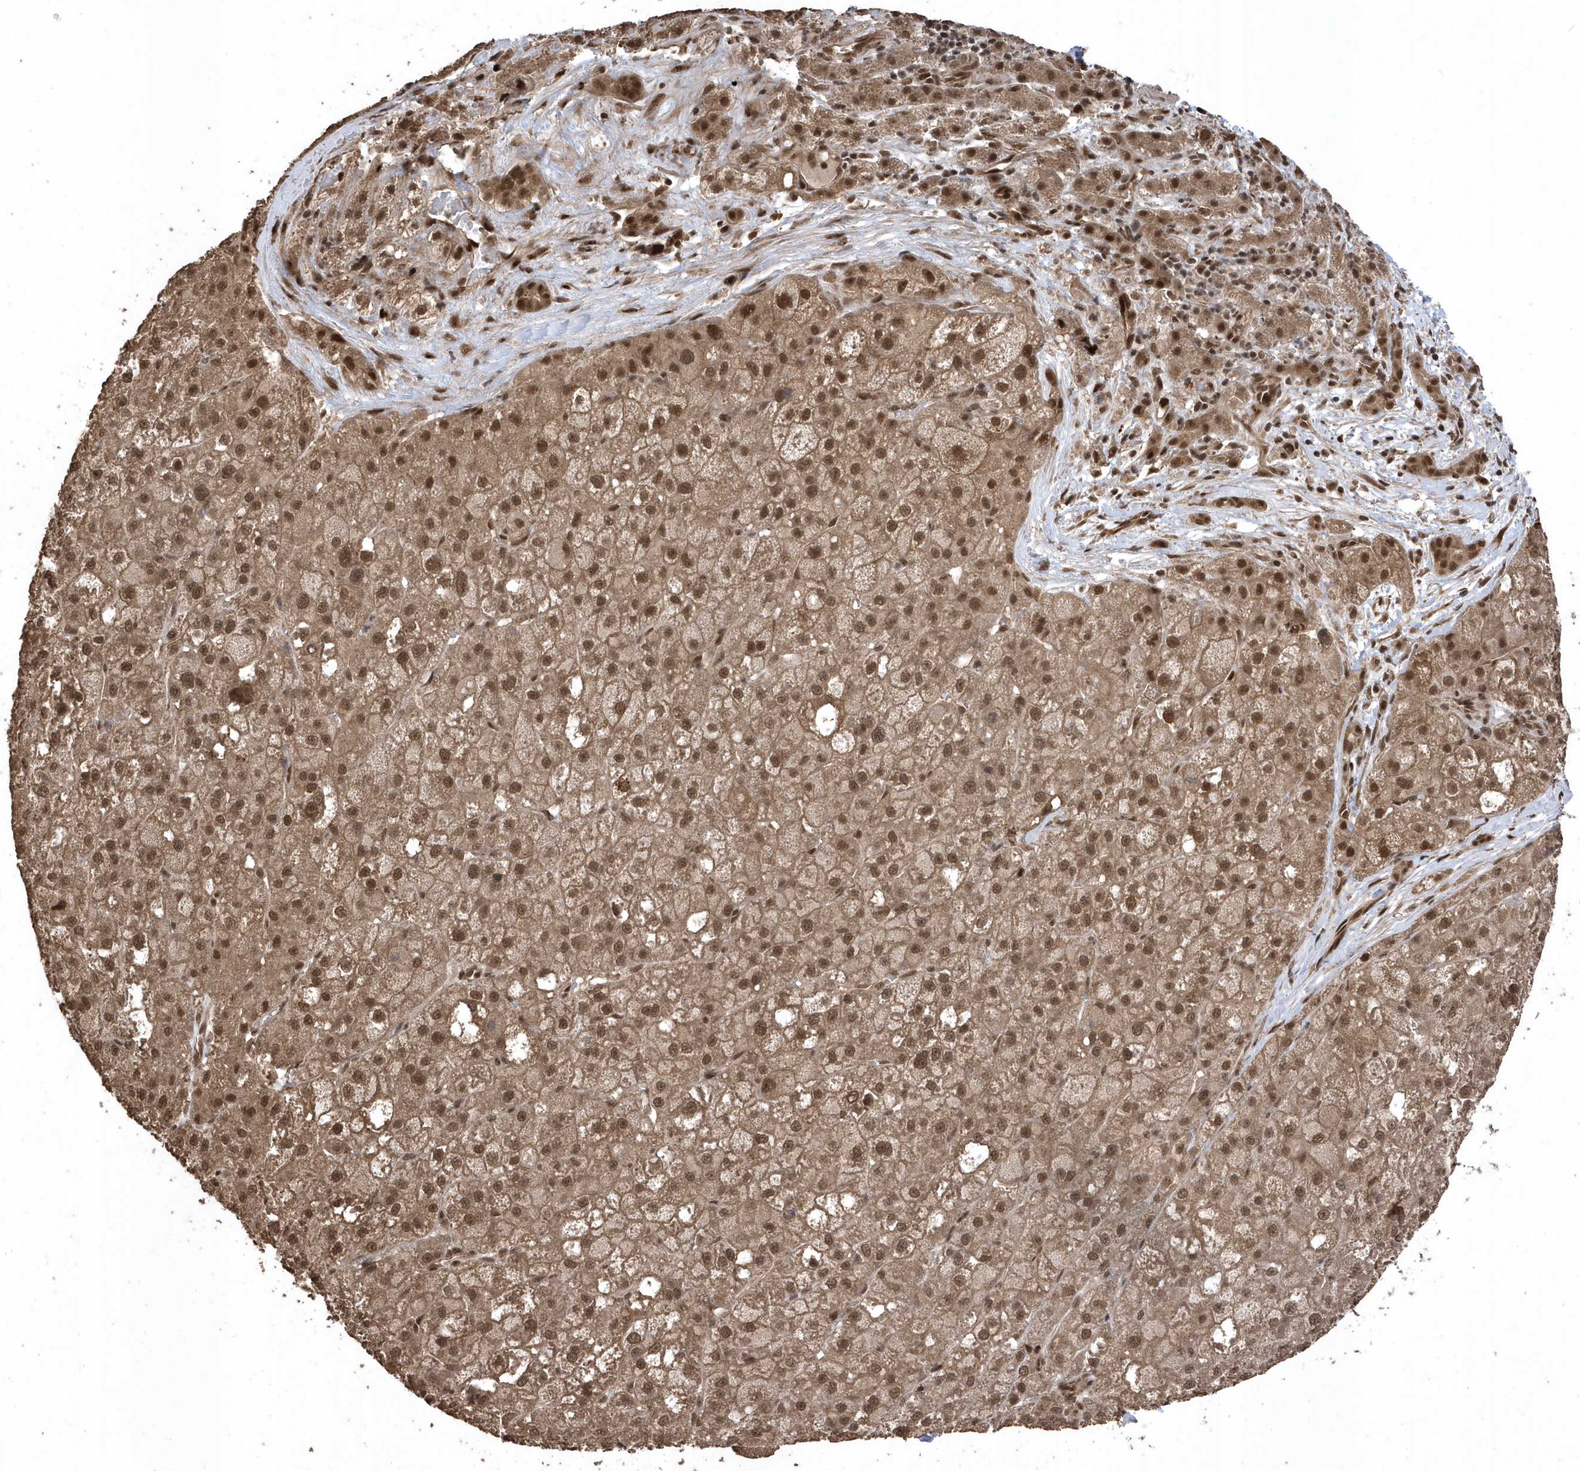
{"staining": {"intensity": "moderate", "quantity": ">75%", "location": "cytoplasmic/membranous,nuclear"}, "tissue": "liver cancer", "cell_type": "Tumor cells", "image_type": "cancer", "snomed": [{"axis": "morphology", "description": "Carcinoma, Hepatocellular, NOS"}, {"axis": "topography", "description": "Liver"}], "caption": "Immunohistochemical staining of liver cancer reveals medium levels of moderate cytoplasmic/membranous and nuclear protein positivity in approximately >75% of tumor cells.", "gene": "INTS12", "patient": {"sex": "male", "age": 57}}